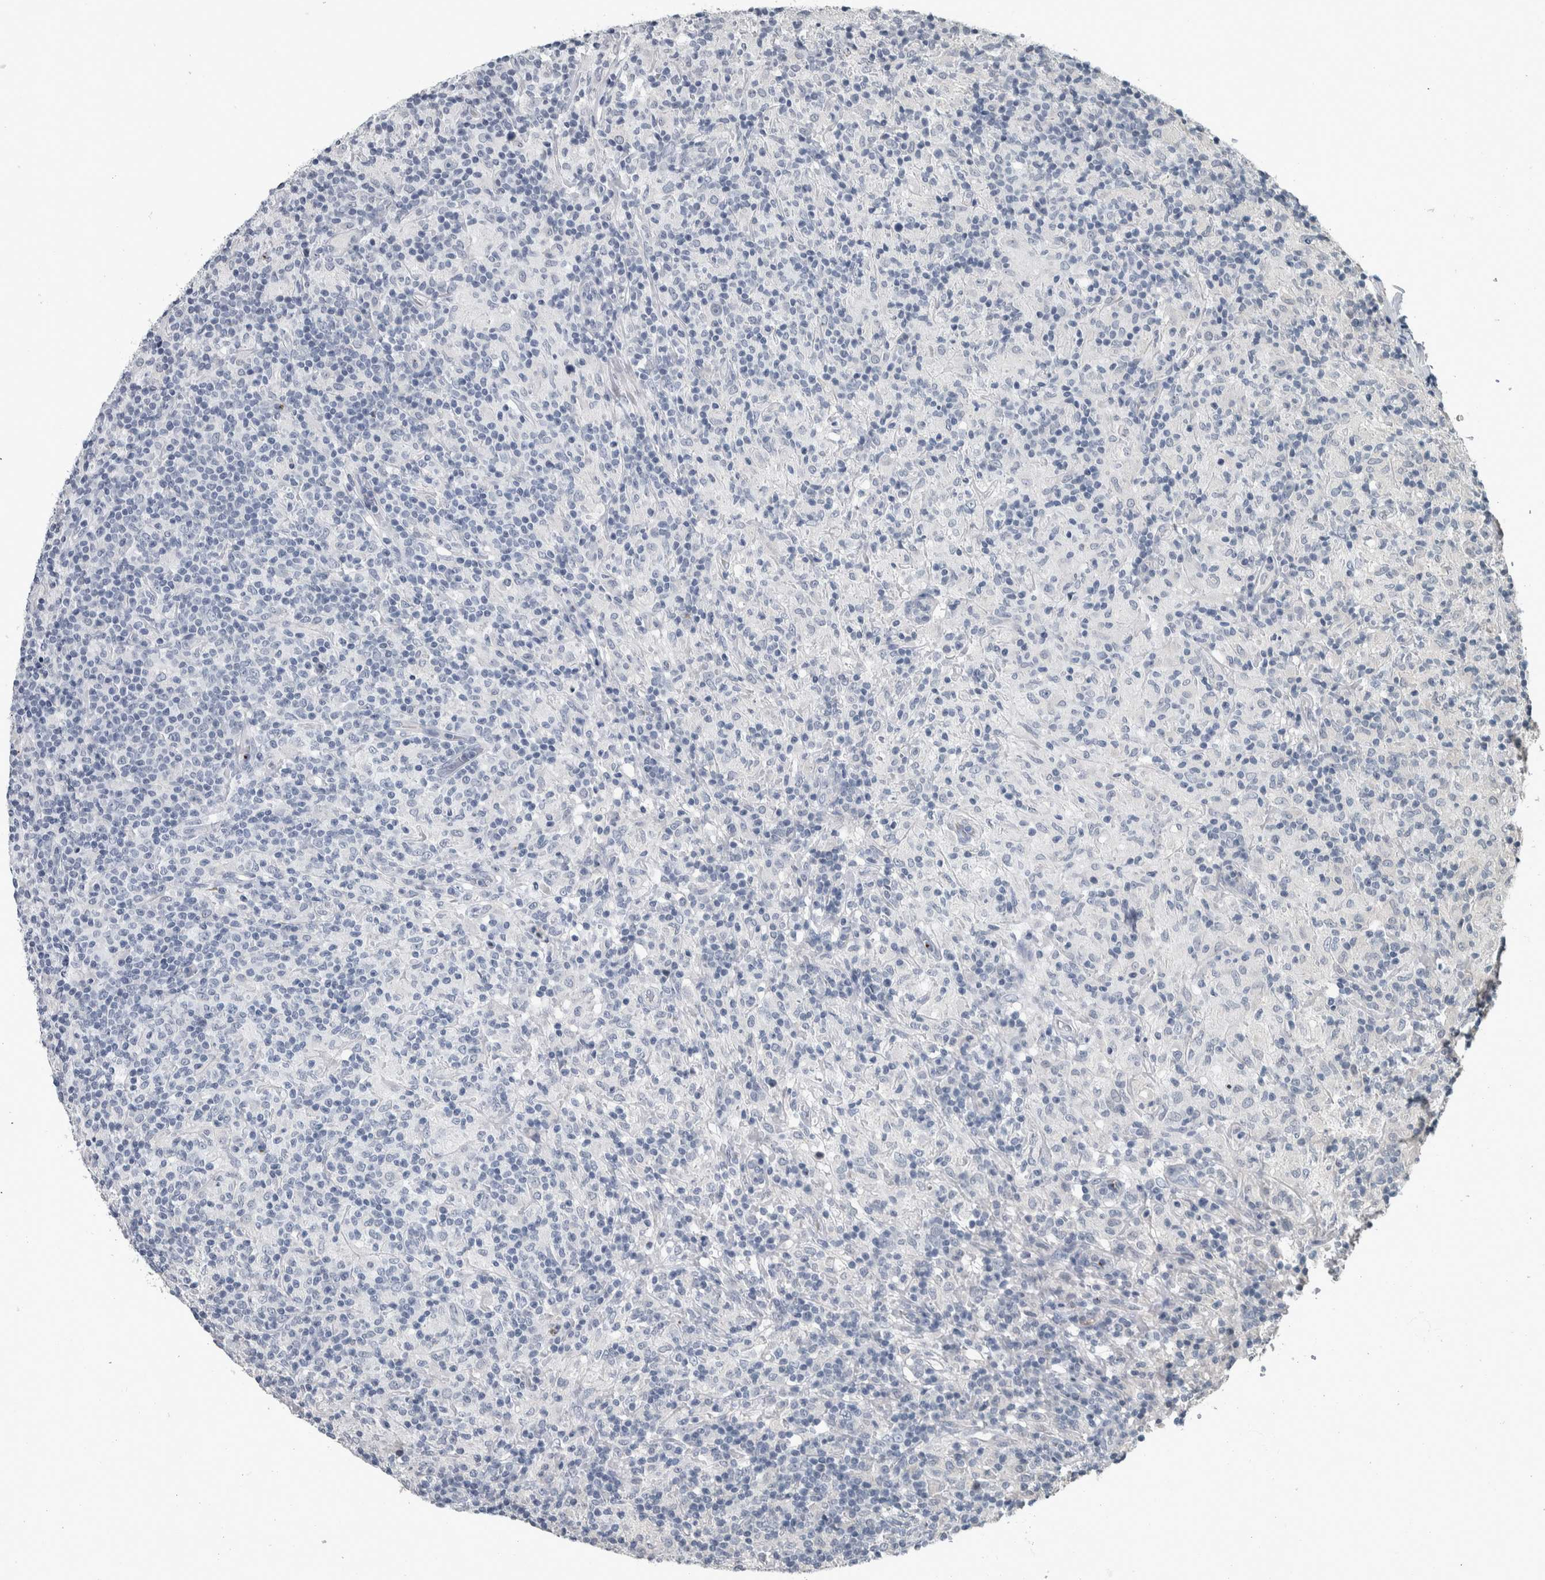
{"staining": {"intensity": "negative", "quantity": "none", "location": "none"}, "tissue": "lymphoma", "cell_type": "Tumor cells", "image_type": "cancer", "snomed": [{"axis": "morphology", "description": "Hodgkin's disease, NOS"}, {"axis": "topography", "description": "Lymph node"}], "caption": "IHC of Hodgkin's disease exhibits no expression in tumor cells.", "gene": "CAVIN4", "patient": {"sex": "male", "age": 70}}